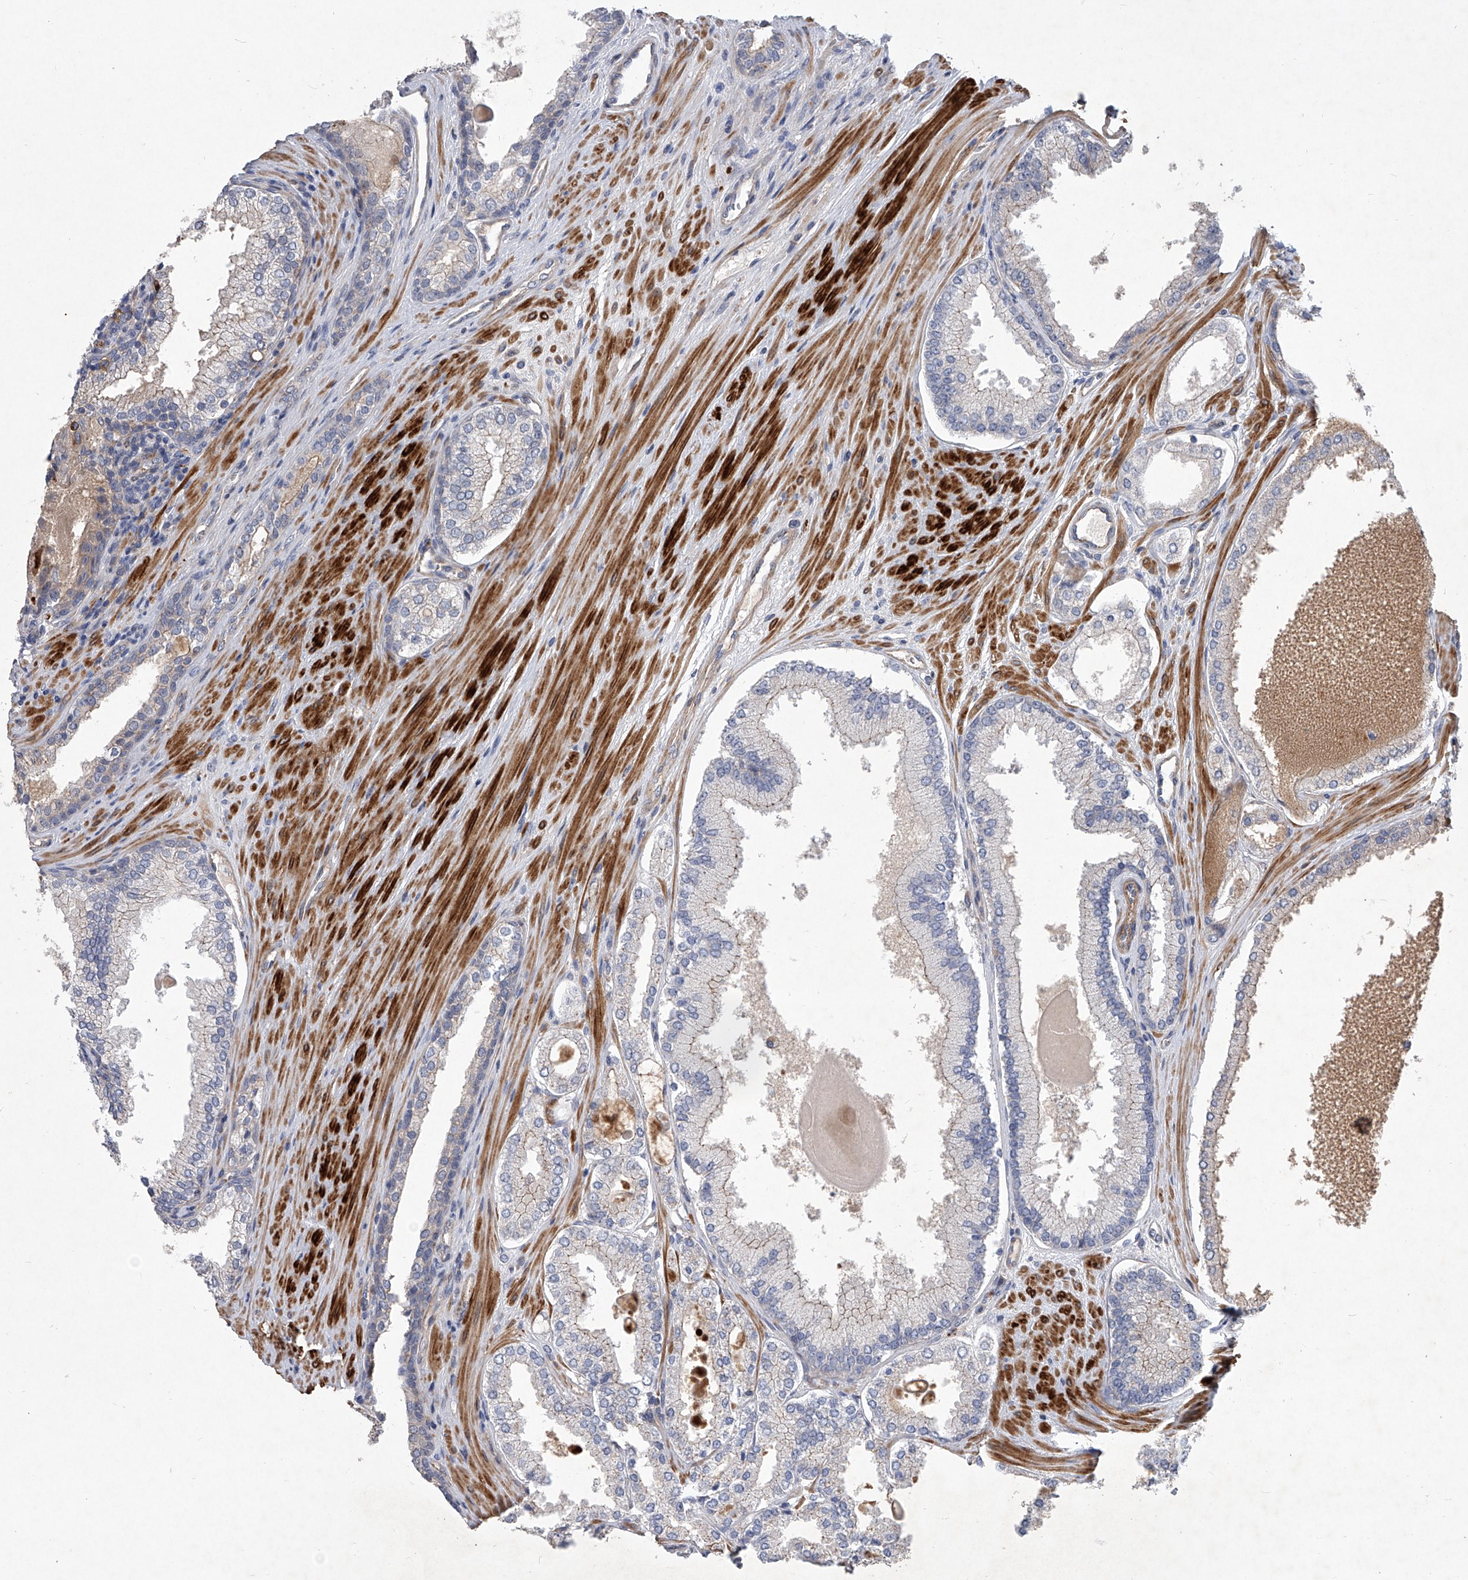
{"staining": {"intensity": "weak", "quantity": "25%-75%", "location": "cytoplasmic/membranous"}, "tissue": "prostate cancer", "cell_type": "Tumor cells", "image_type": "cancer", "snomed": [{"axis": "morphology", "description": "Adenocarcinoma, High grade"}, {"axis": "topography", "description": "Prostate"}], "caption": "IHC (DAB) staining of adenocarcinoma (high-grade) (prostate) shows weak cytoplasmic/membranous protein staining in about 25%-75% of tumor cells.", "gene": "MINDY4", "patient": {"sex": "male", "age": 60}}